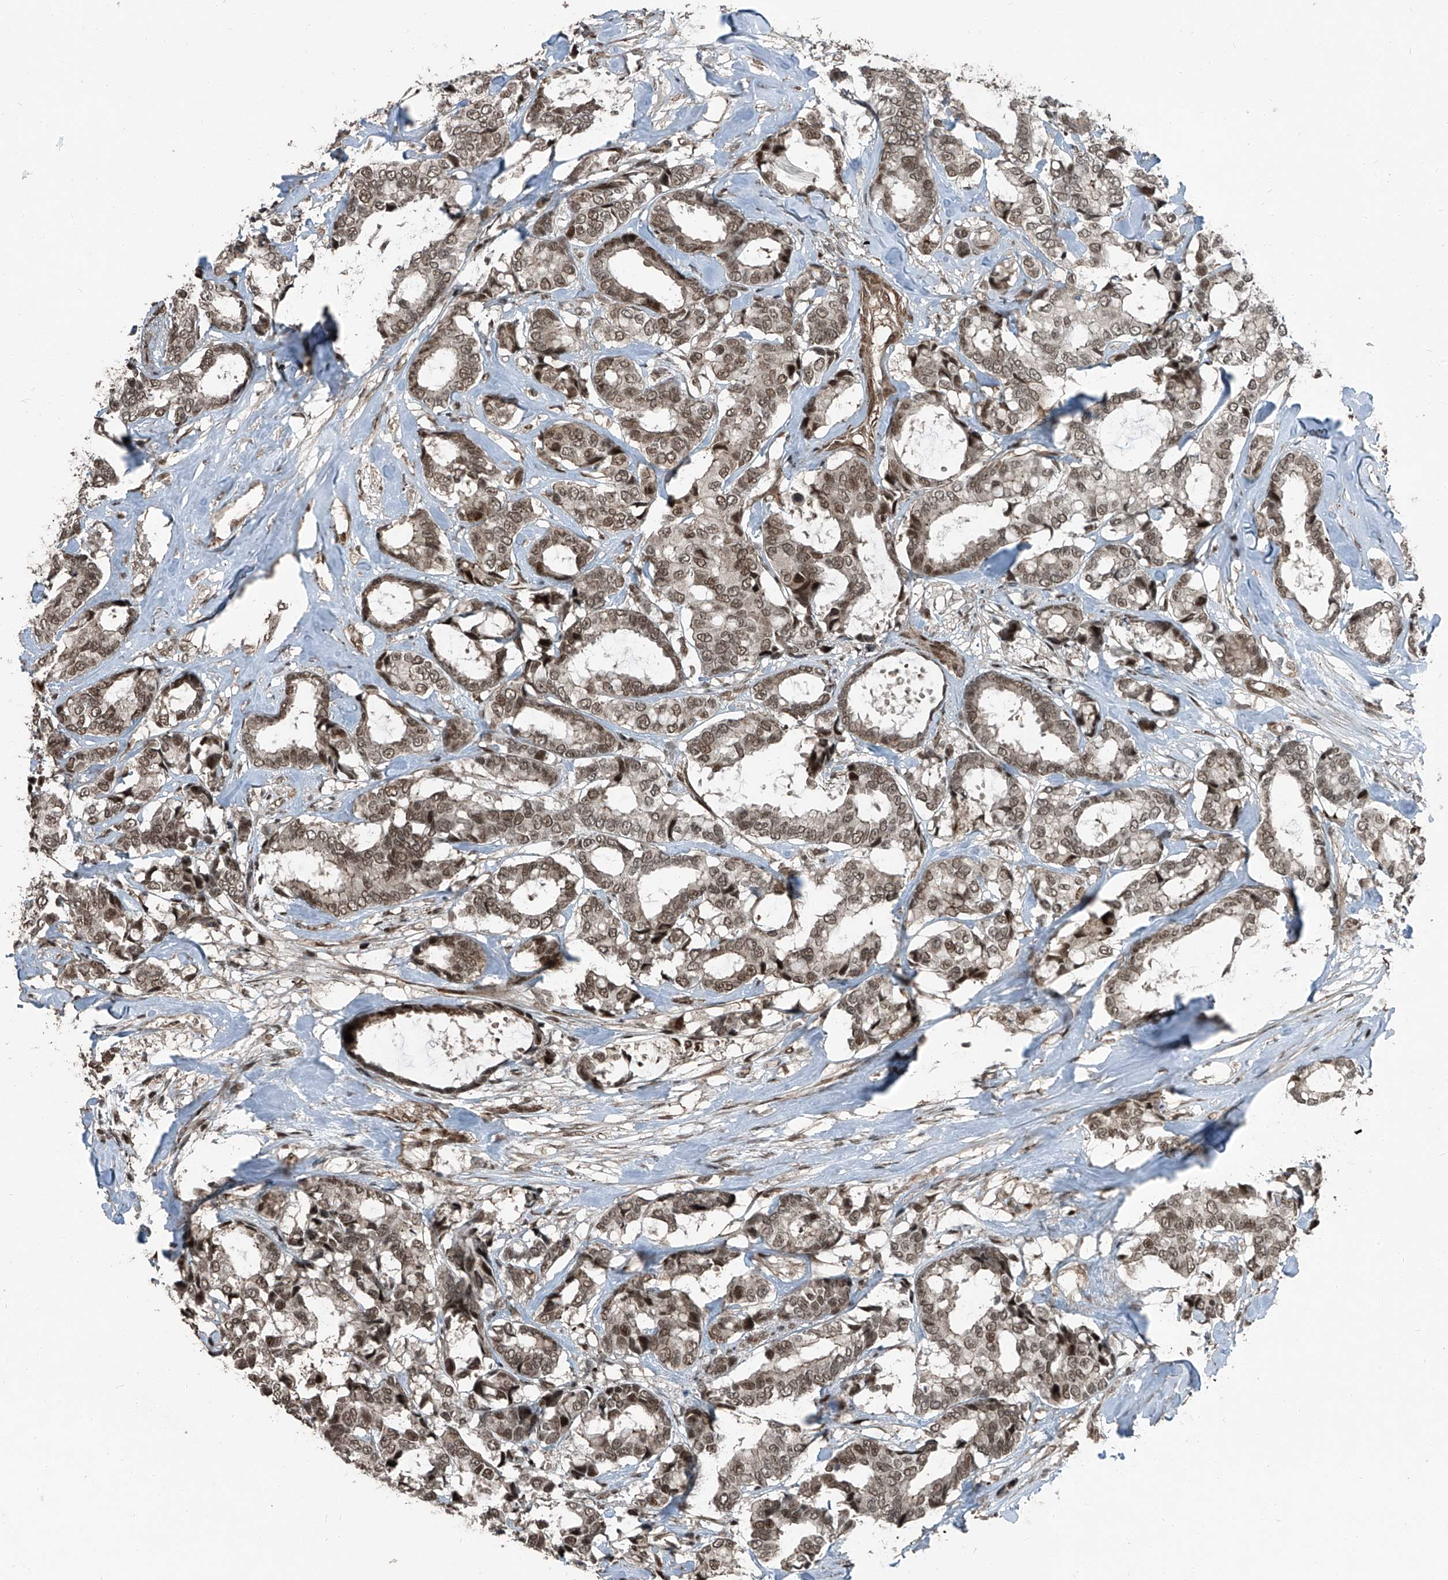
{"staining": {"intensity": "moderate", "quantity": ">75%", "location": "nuclear"}, "tissue": "breast cancer", "cell_type": "Tumor cells", "image_type": "cancer", "snomed": [{"axis": "morphology", "description": "Duct carcinoma"}, {"axis": "topography", "description": "Breast"}], "caption": "Immunohistochemical staining of breast cancer shows medium levels of moderate nuclear expression in about >75% of tumor cells. The staining was performed using DAB, with brown indicating positive protein expression. Nuclei are stained blue with hematoxylin.", "gene": "ZNF570", "patient": {"sex": "female", "age": 87}}